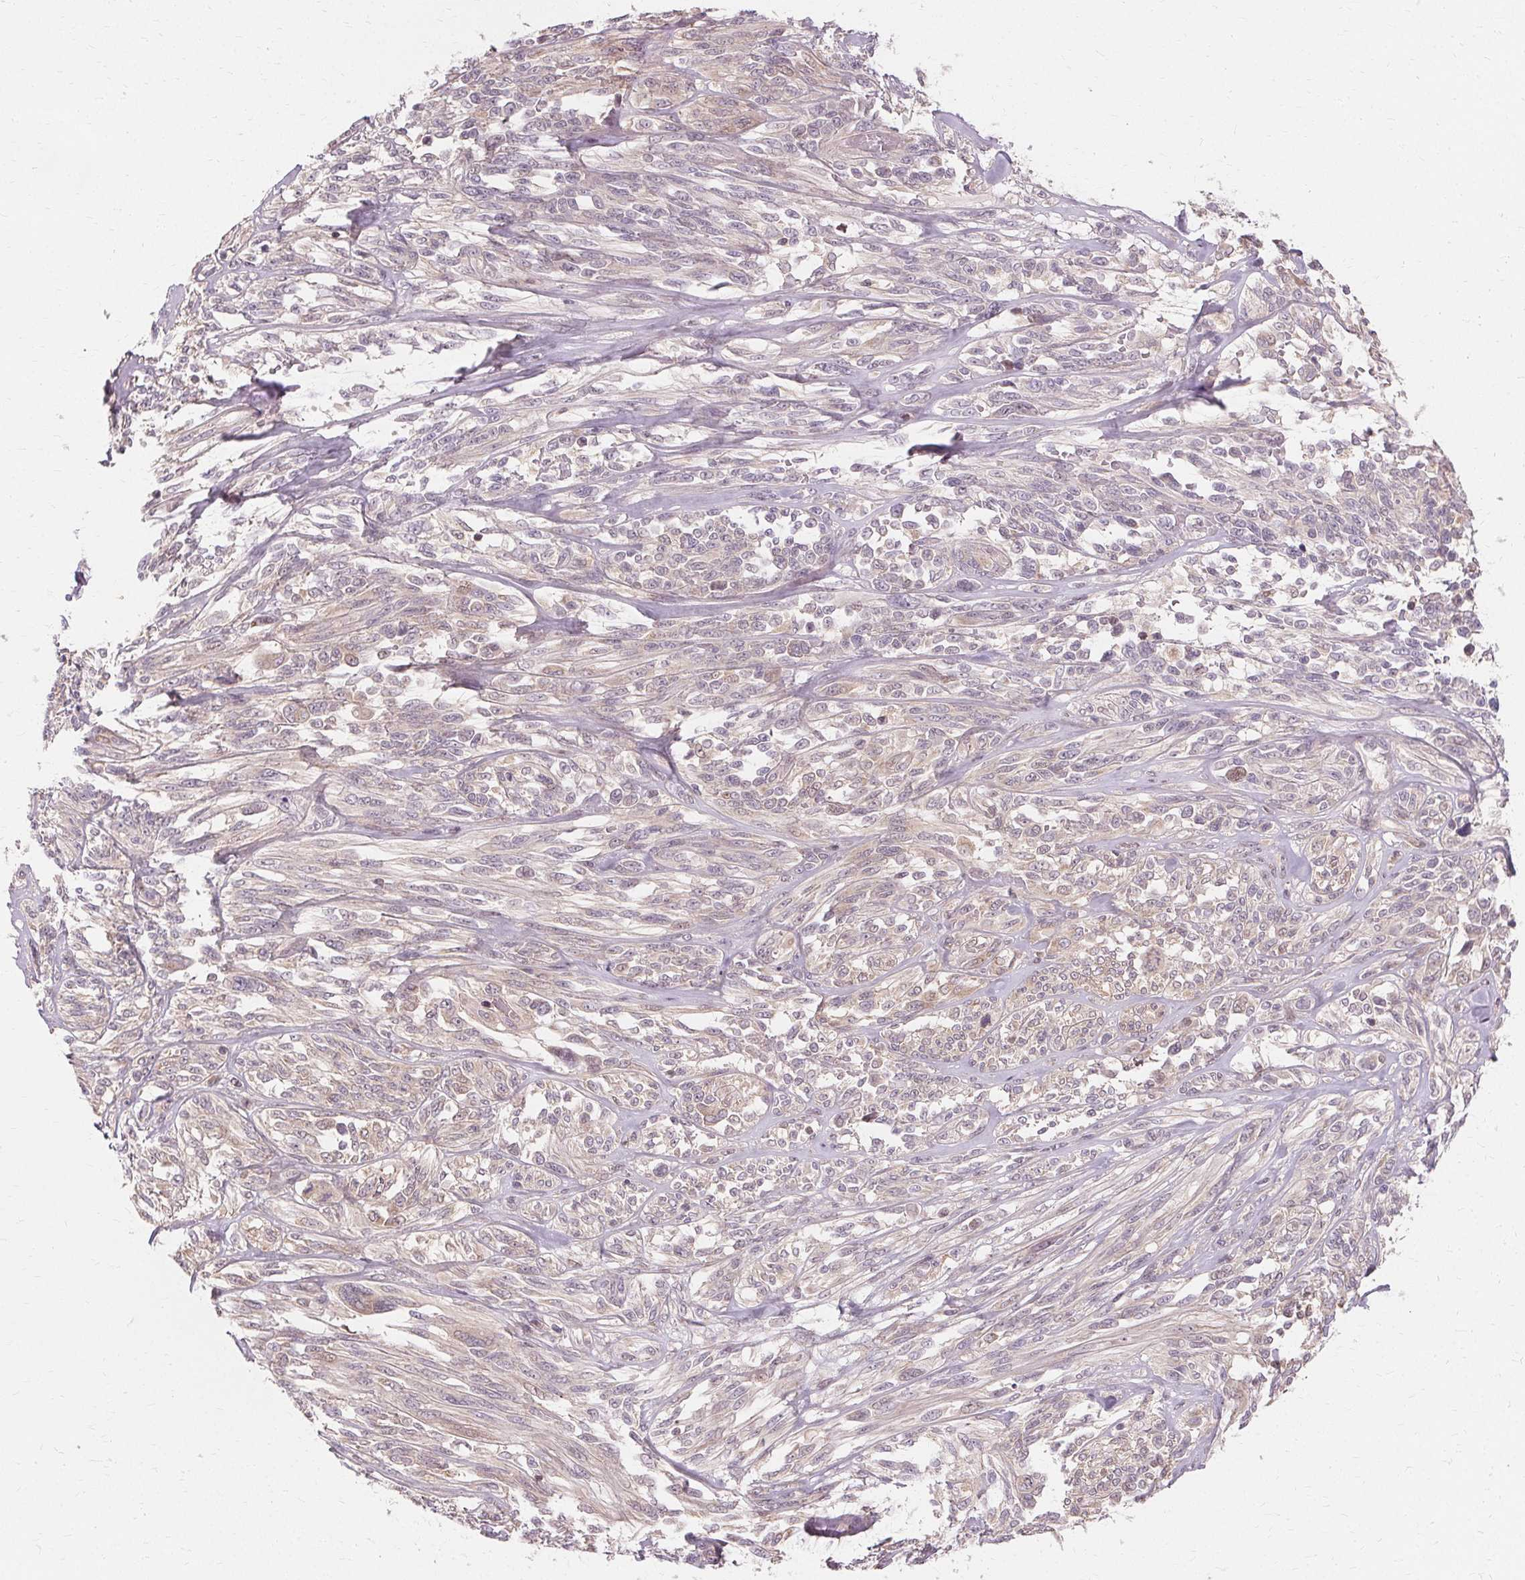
{"staining": {"intensity": "weak", "quantity": "<25%", "location": "cytoplasmic/membranous"}, "tissue": "melanoma", "cell_type": "Tumor cells", "image_type": "cancer", "snomed": [{"axis": "morphology", "description": "Malignant melanoma, NOS"}, {"axis": "topography", "description": "Skin"}], "caption": "Immunohistochemistry (IHC) histopathology image of human malignant melanoma stained for a protein (brown), which displays no staining in tumor cells.", "gene": "USP8", "patient": {"sex": "female", "age": 91}}